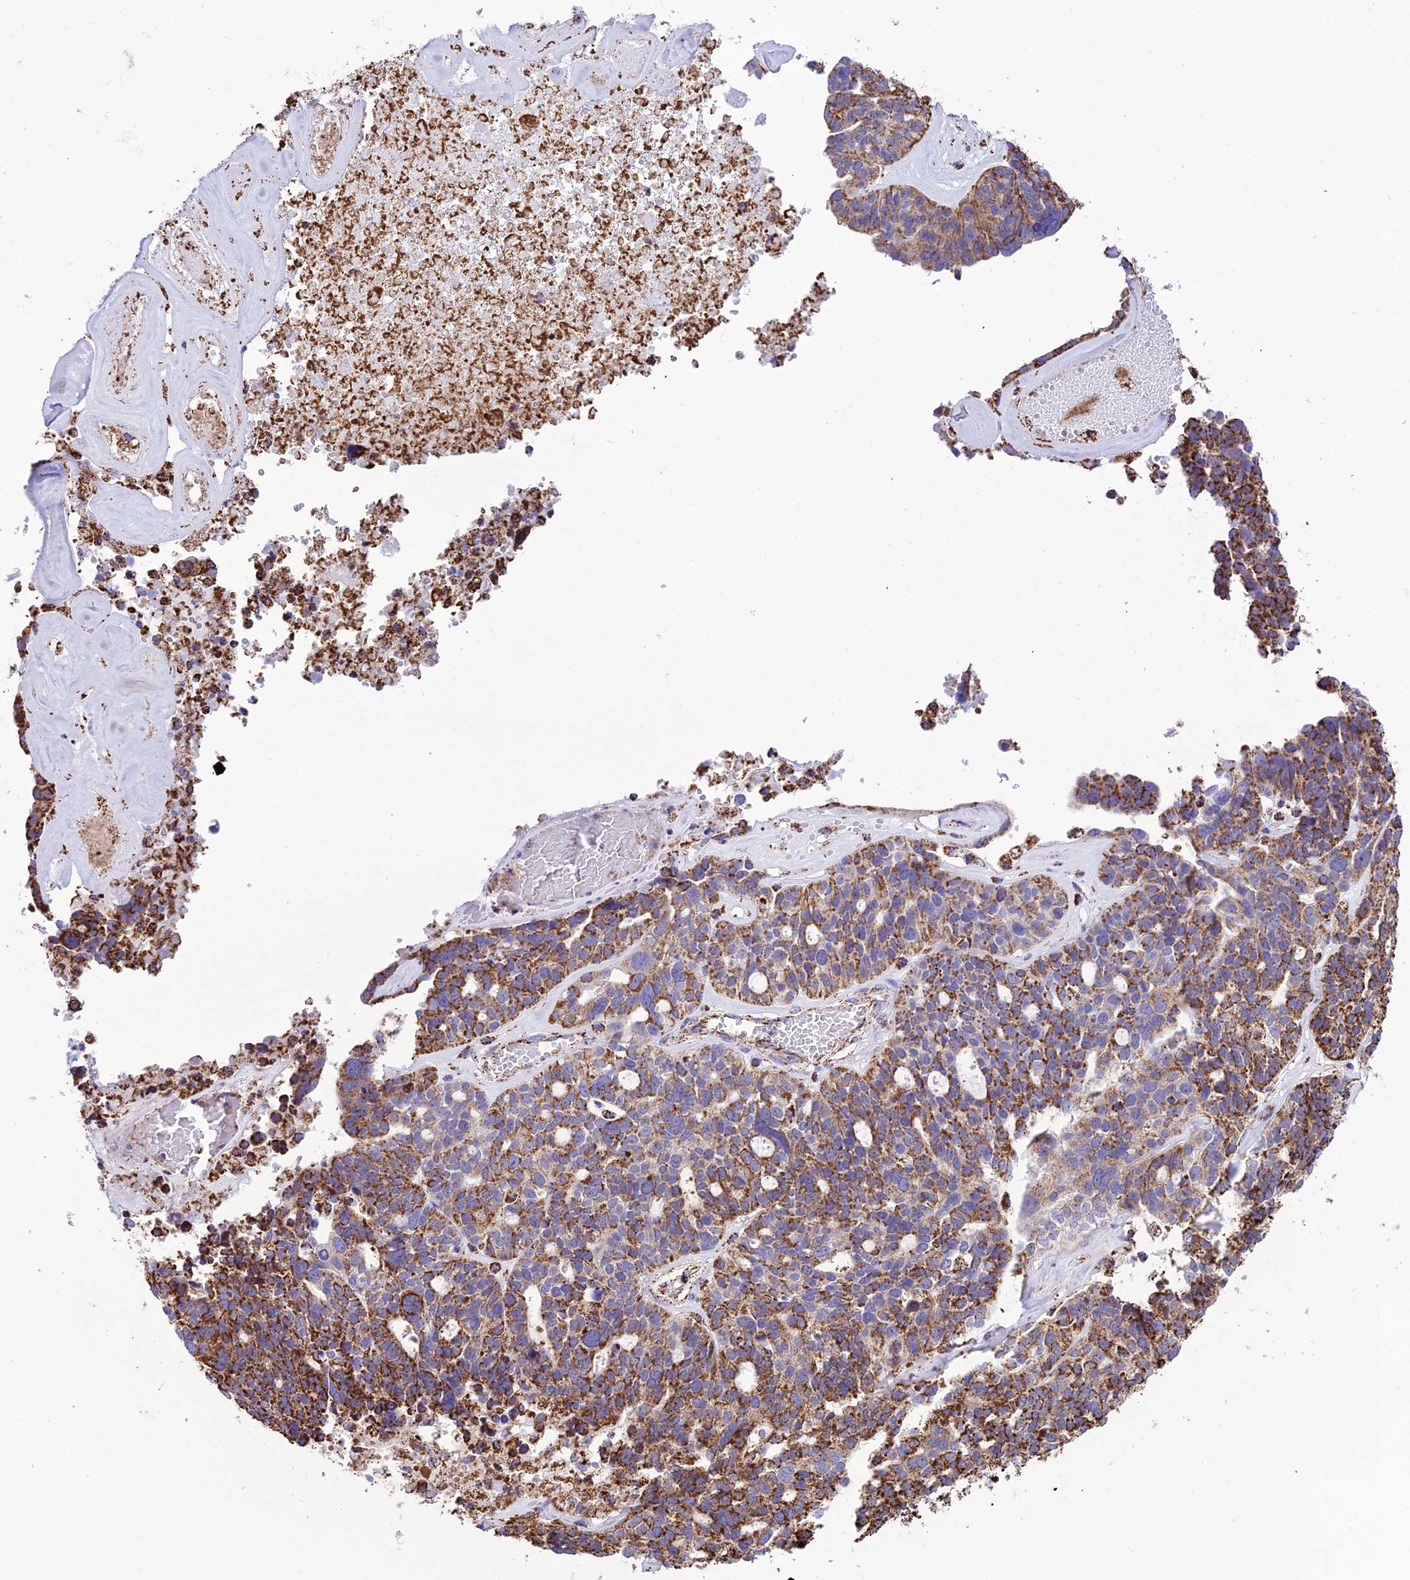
{"staining": {"intensity": "strong", "quantity": ">75%", "location": "cytoplasmic/membranous"}, "tissue": "ovarian cancer", "cell_type": "Tumor cells", "image_type": "cancer", "snomed": [{"axis": "morphology", "description": "Cystadenocarcinoma, serous, NOS"}, {"axis": "topography", "description": "Ovary"}], "caption": "Immunohistochemistry (IHC) histopathology image of human ovarian serous cystadenocarcinoma stained for a protein (brown), which demonstrates high levels of strong cytoplasmic/membranous positivity in approximately >75% of tumor cells.", "gene": "NDUFAF1", "patient": {"sex": "female", "age": 59}}